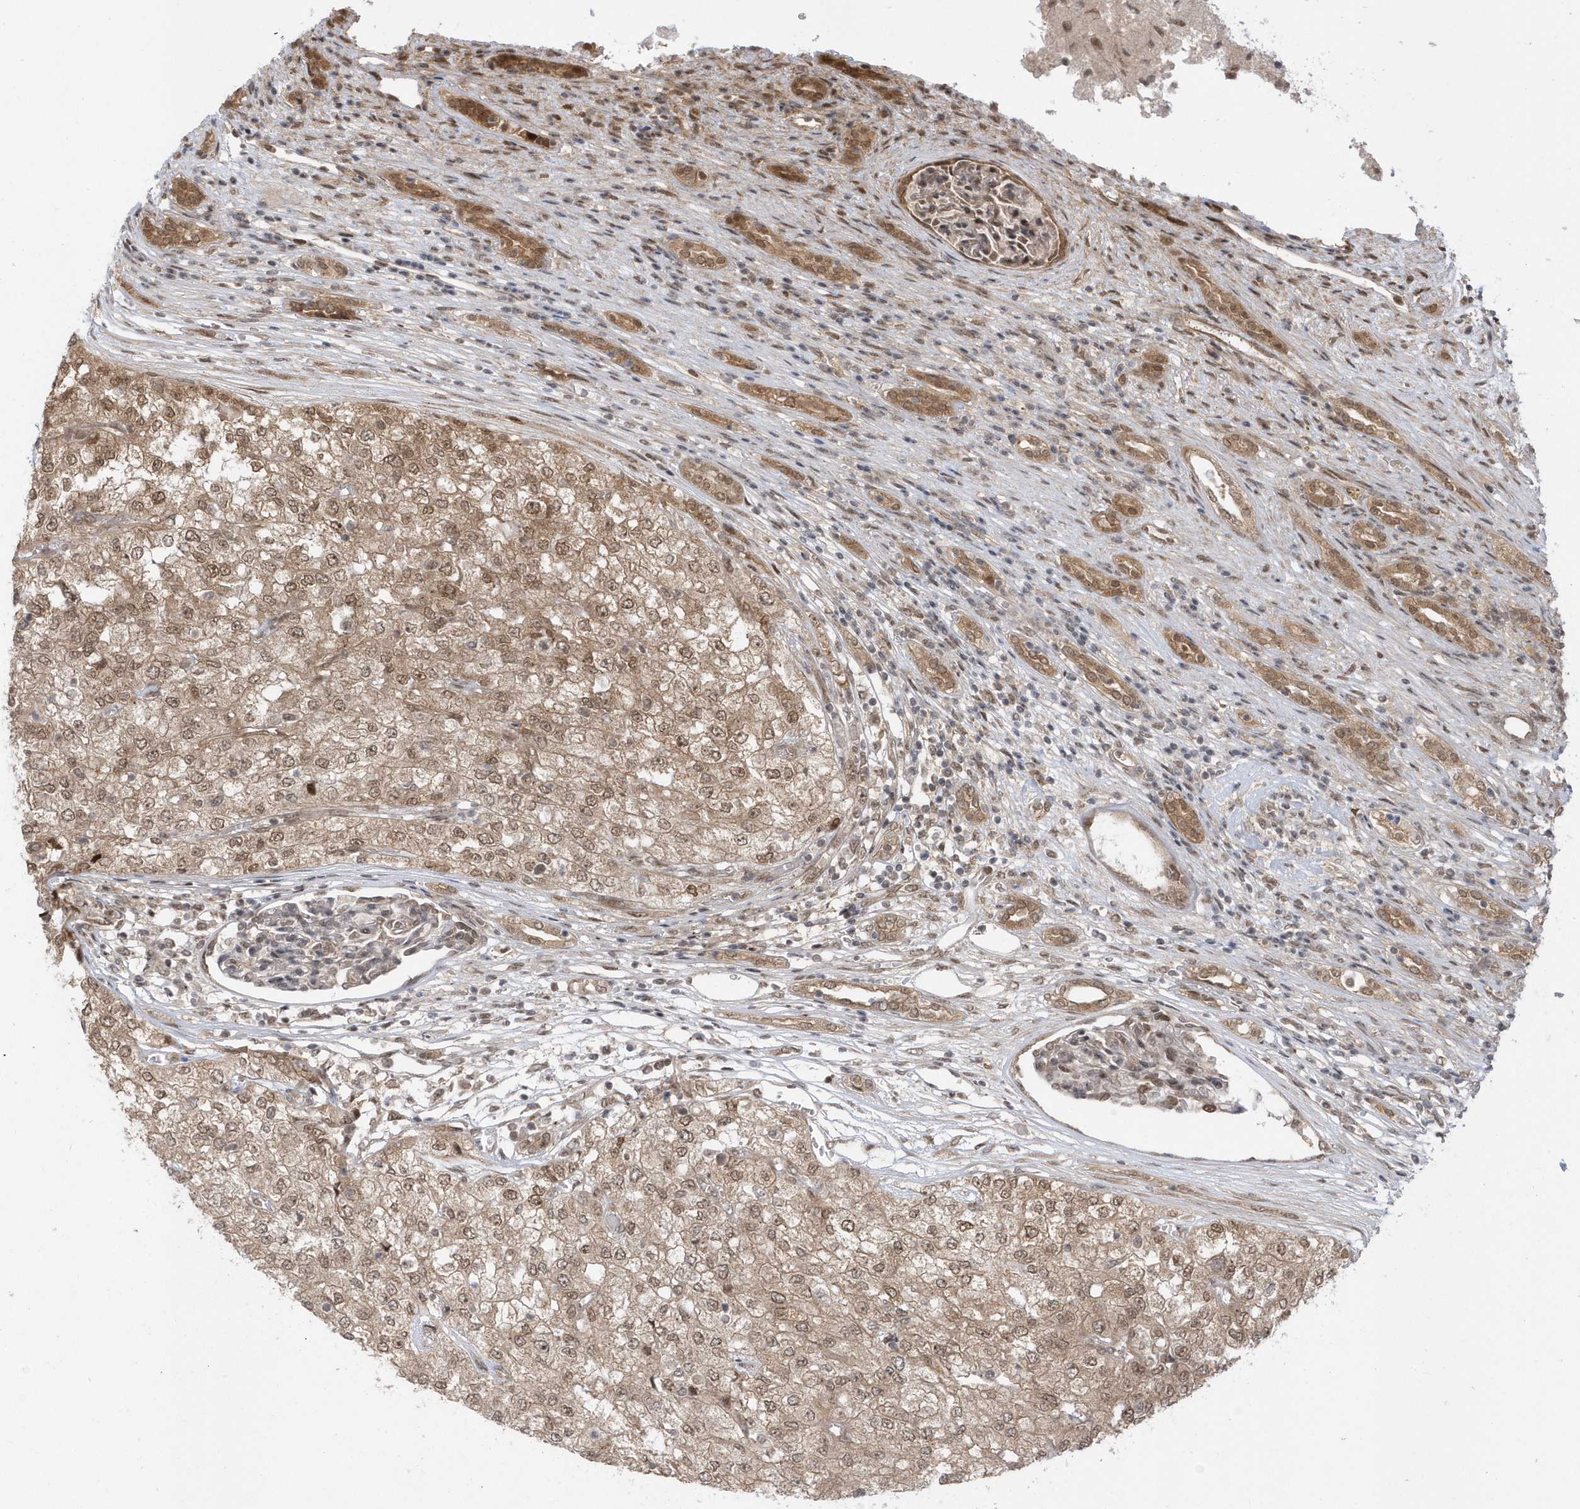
{"staining": {"intensity": "moderate", "quantity": ">75%", "location": "cytoplasmic/membranous,nuclear"}, "tissue": "renal cancer", "cell_type": "Tumor cells", "image_type": "cancer", "snomed": [{"axis": "morphology", "description": "Adenocarcinoma, NOS"}, {"axis": "topography", "description": "Kidney"}], "caption": "A micrograph of human renal cancer (adenocarcinoma) stained for a protein demonstrates moderate cytoplasmic/membranous and nuclear brown staining in tumor cells. (brown staining indicates protein expression, while blue staining denotes nuclei).", "gene": "USP53", "patient": {"sex": "female", "age": 54}}